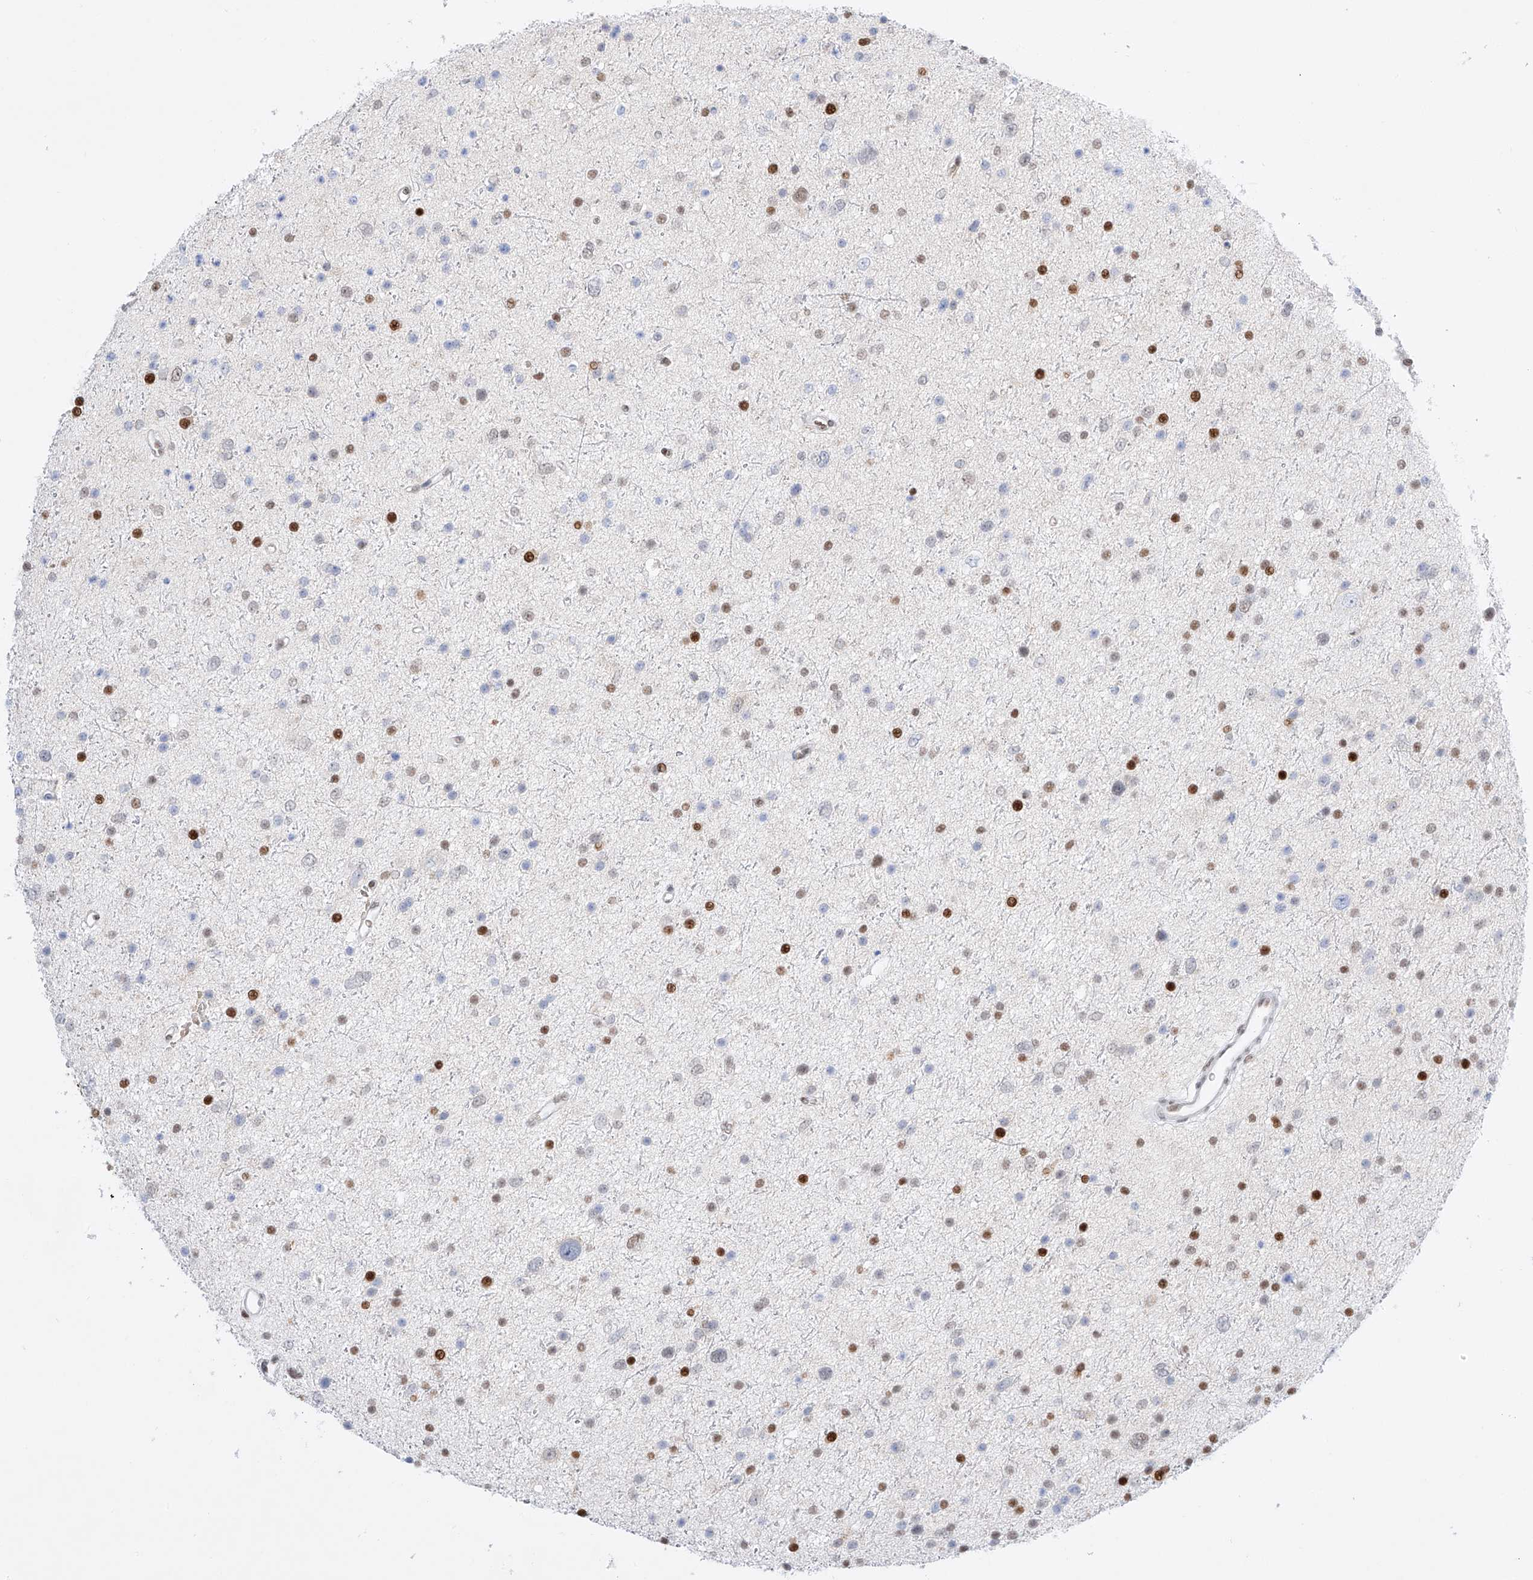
{"staining": {"intensity": "strong", "quantity": "<25%", "location": "nuclear"}, "tissue": "glioma", "cell_type": "Tumor cells", "image_type": "cancer", "snomed": [{"axis": "morphology", "description": "Glioma, malignant, Low grade"}, {"axis": "topography", "description": "Brain"}], "caption": "This photomicrograph reveals IHC staining of human malignant low-grade glioma, with medium strong nuclear positivity in about <25% of tumor cells.", "gene": "APIP", "patient": {"sex": "female", "age": 37}}